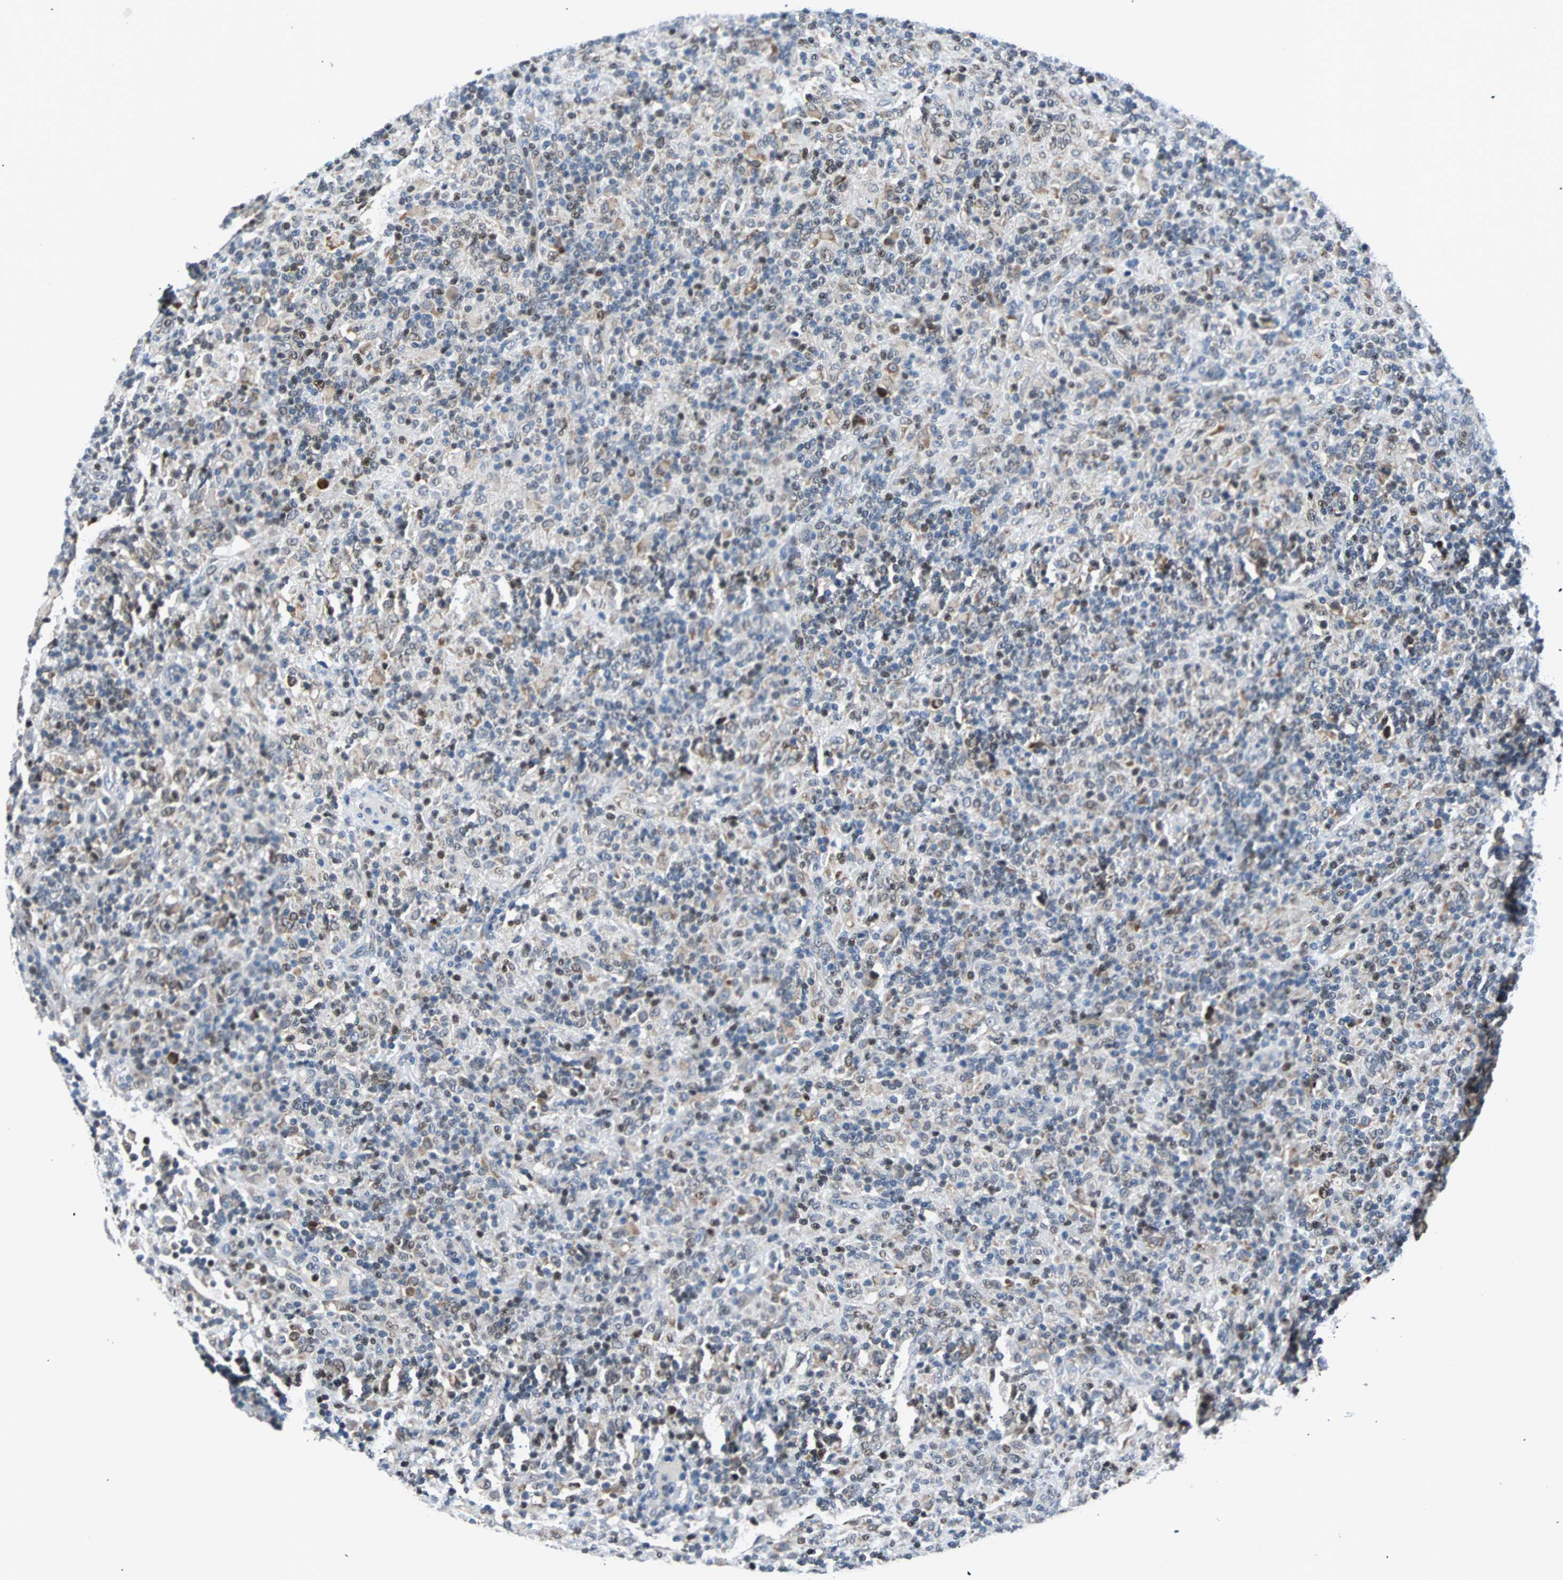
{"staining": {"intensity": "negative", "quantity": "none", "location": "none"}, "tissue": "lymphoma", "cell_type": "Tumor cells", "image_type": "cancer", "snomed": [{"axis": "morphology", "description": "Hodgkin's disease, NOS"}, {"axis": "topography", "description": "Lymph node"}], "caption": "There is no significant expression in tumor cells of Hodgkin's disease.", "gene": "USP28", "patient": {"sex": "male", "age": 70}}